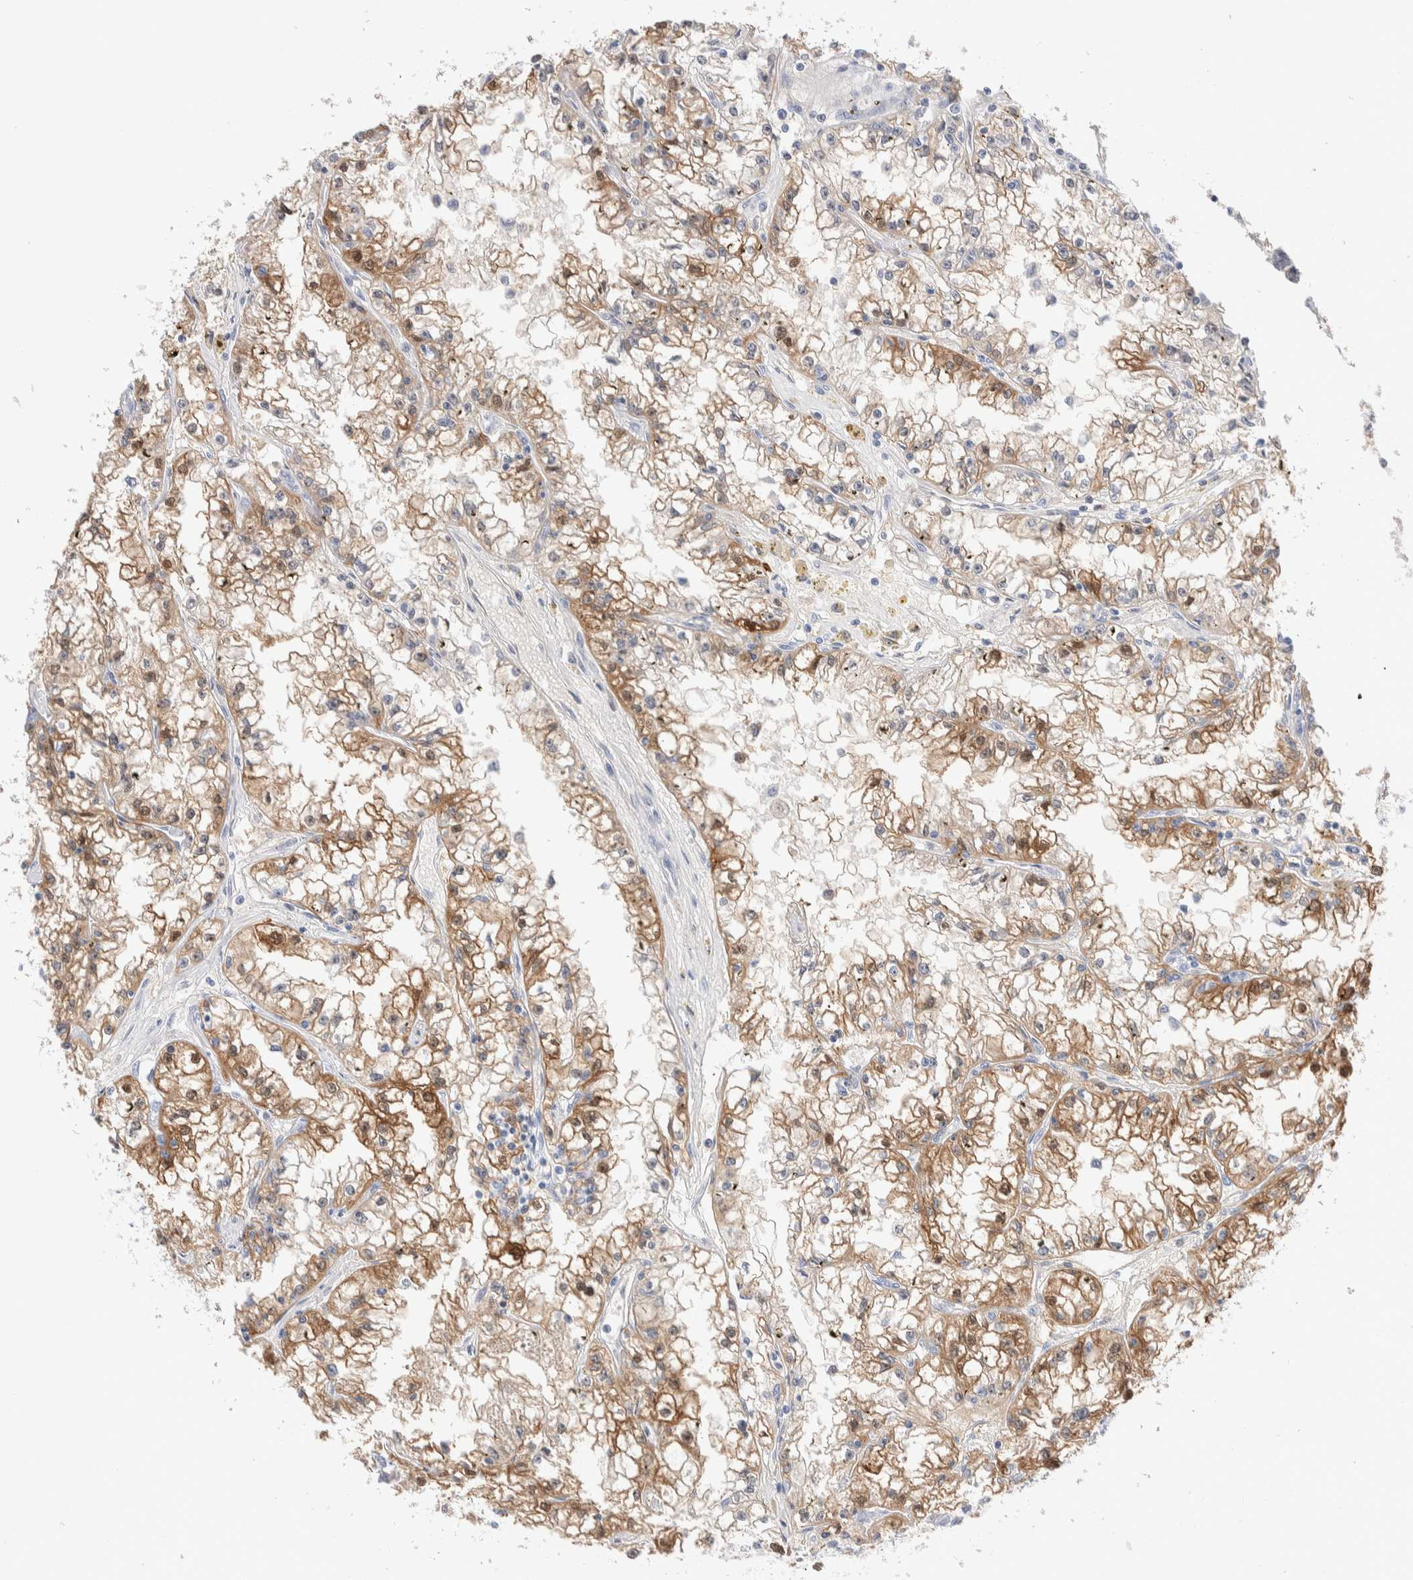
{"staining": {"intensity": "moderate", "quantity": ">75%", "location": "cytoplasmic/membranous"}, "tissue": "renal cancer", "cell_type": "Tumor cells", "image_type": "cancer", "snomed": [{"axis": "morphology", "description": "Adenocarcinoma, NOS"}, {"axis": "topography", "description": "Kidney"}], "caption": "Protein staining shows moderate cytoplasmic/membranous positivity in approximately >75% of tumor cells in renal cancer.", "gene": "GDA", "patient": {"sex": "male", "age": 56}}